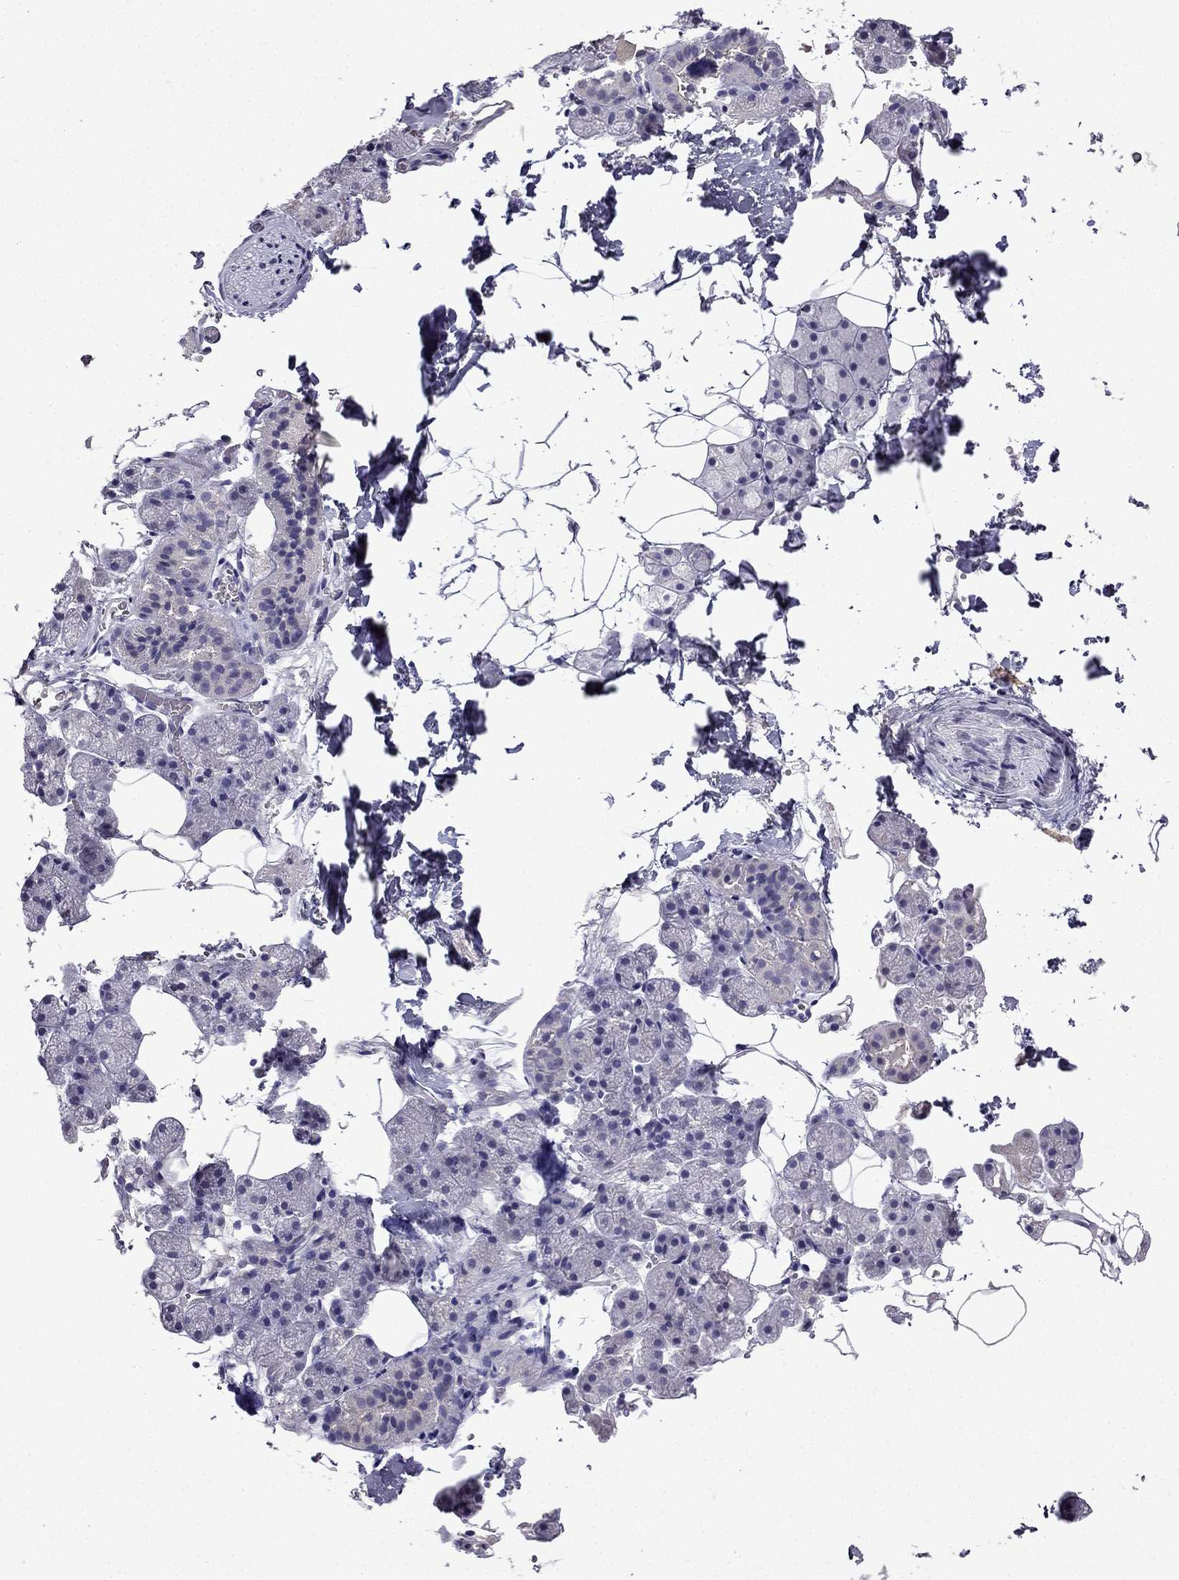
{"staining": {"intensity": "negative", "quantity": "none", "location": "none"}, "tissue": "salivary gland", "cell_type": "Glandular cells", "image_type": "normal", "snomed": [{"axis": "morphology", "description": "Normal tissue, NOS"}, {"axis": "topography", "description": "Salivary gland"}], "caption": "Immunohistochemical staining of normal salivary gland reveals no significant expression in glandular cells.", "gene": "UHRF1", "patient": {"sex": "male", "age": 38}}